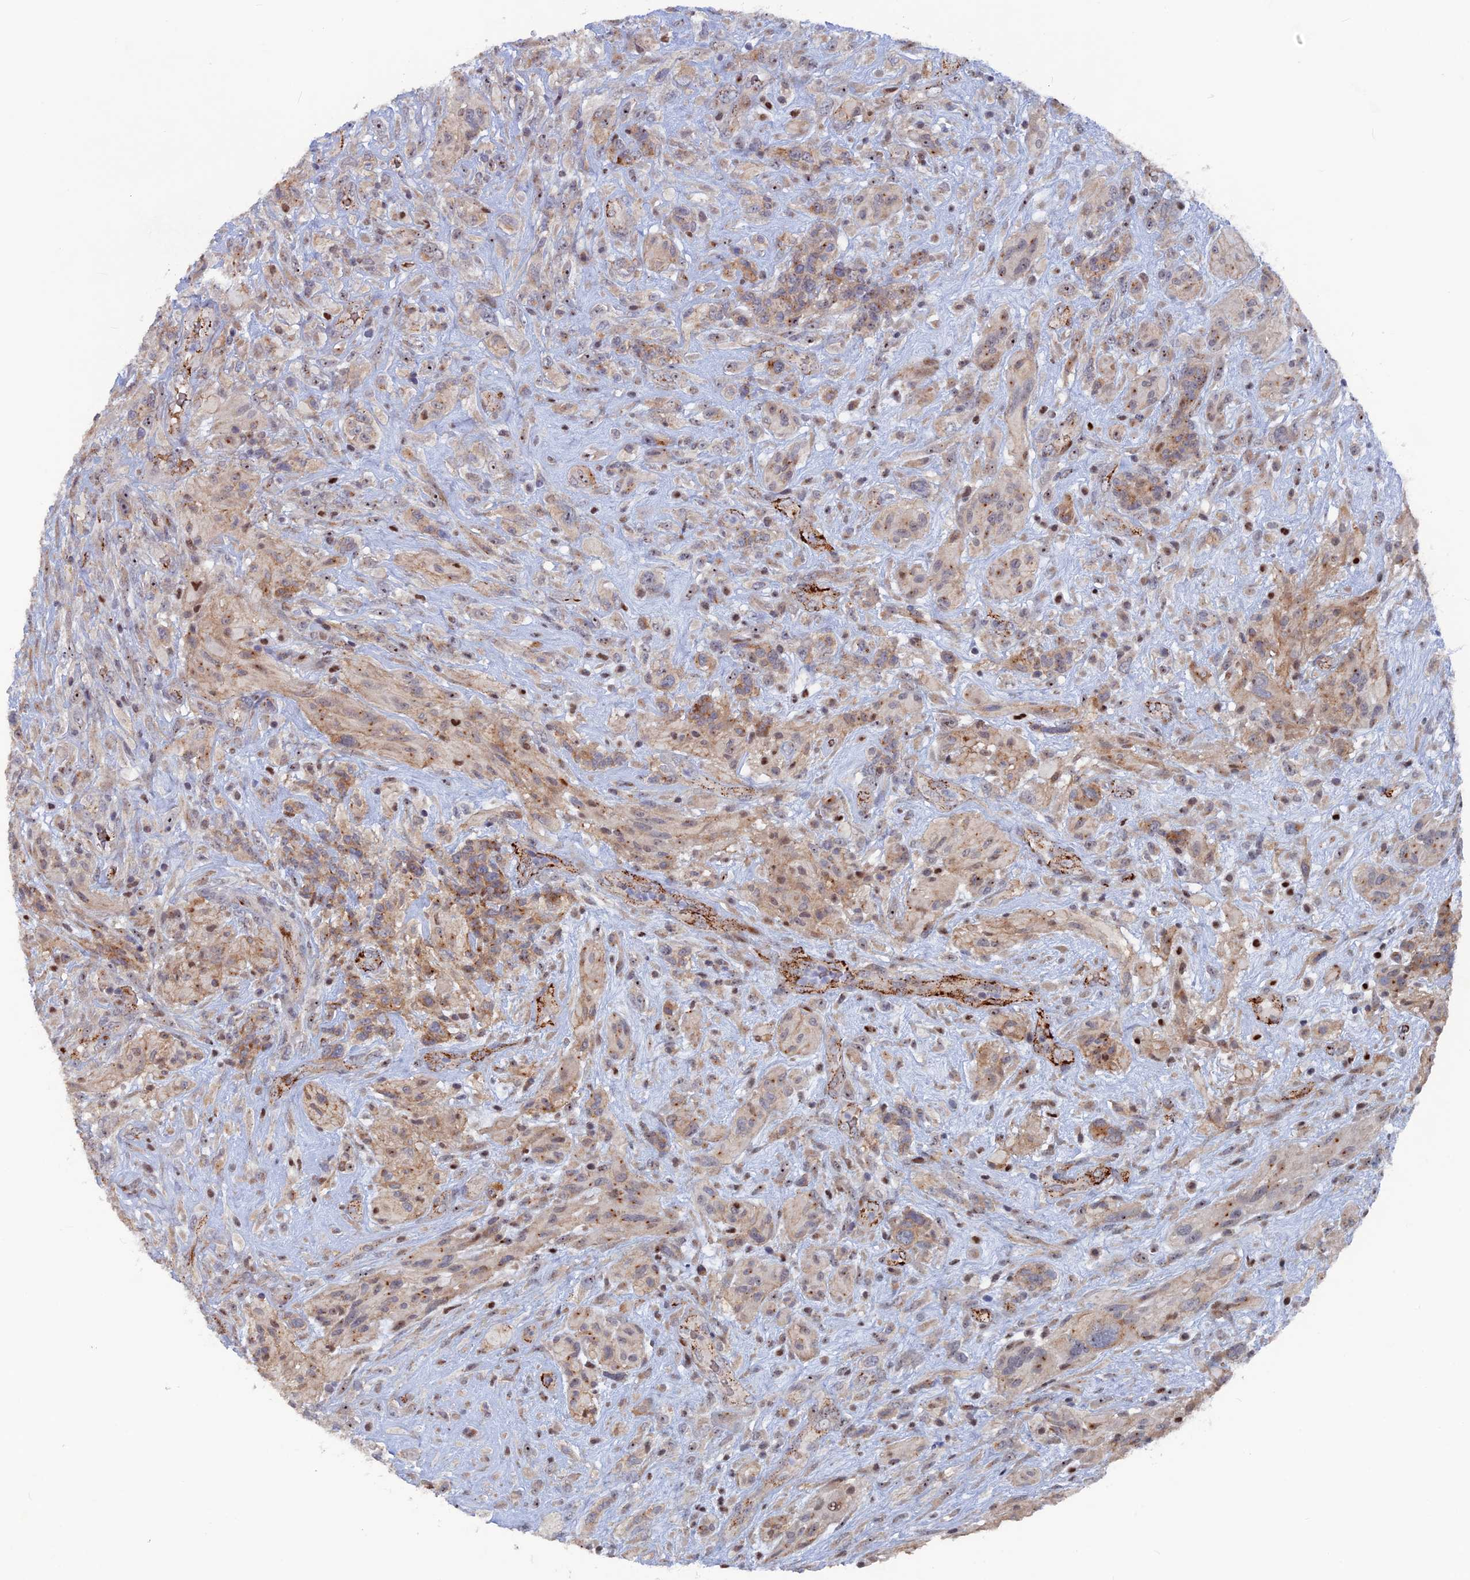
{"staining": {"intensity": "moderate", "quantity": "<25%", "location": "cytoplasmic/membranous,nuclear"}, "tissue": "glioma", "cell_type": "Tumor cells", "image_type": "cancer", "snomed": [{"axis": "morphology", "description": "Glioma, malignant, High grade"}, {"axis": "topography", "description": "Brain"}], "caption": "Human malignant glioma (high-grade) stained with a brown dye exhibits moderate cytoplasmic/membranous and nuclear positive positivity in about <25% of tumor cells.", "gene": "SH3D21", "patient": {"sex": "male", "age": 61}}